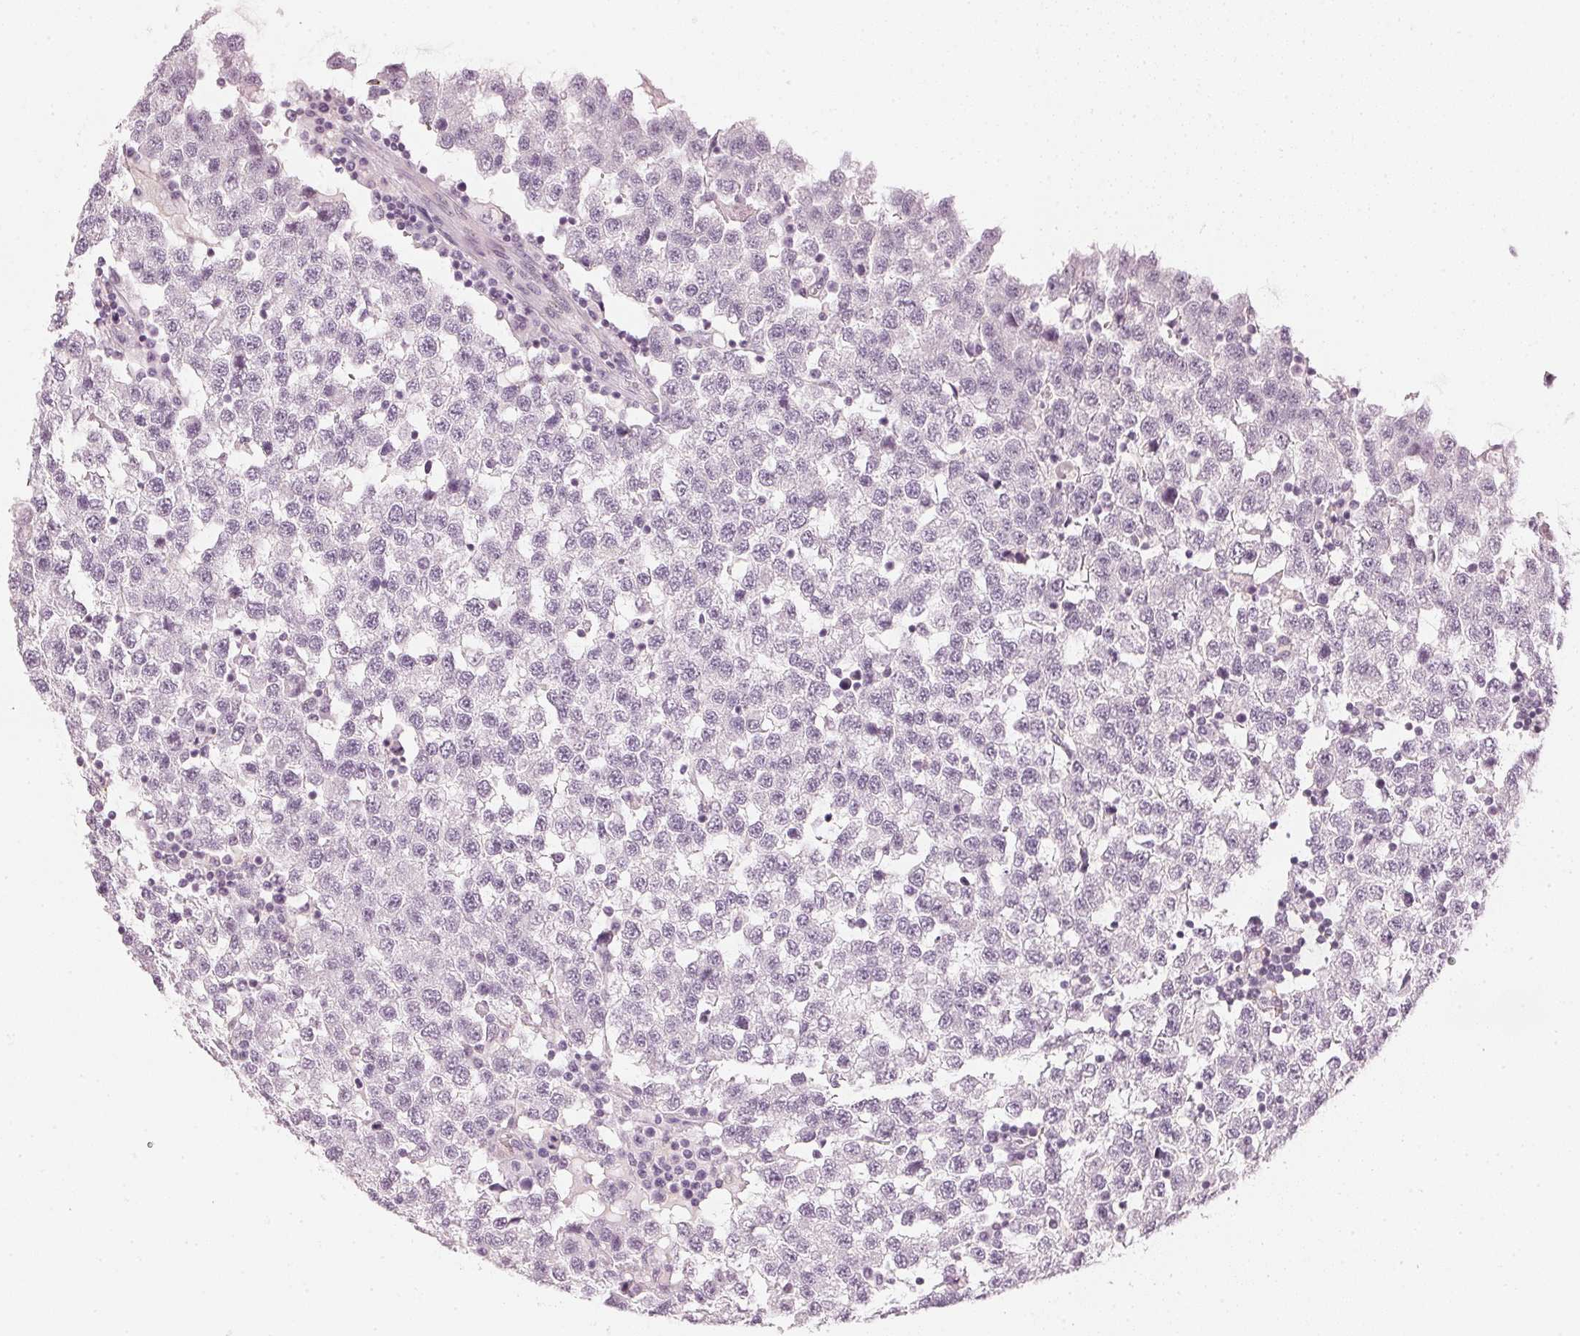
{"staining": {"intensity": "negative", "quantity": "none", "location": "none"}, "tissue": "testis cancer", "cell_type": "Tumor cells", "image_type": "cancer", "snomed": [{"axis": "morphology", "description": "Seminoma, NOS"}, {"axis": "topography", "description": "Testis"}], "caption": "Image shows no significant protein expression in tumor cells of testis cancer (seminoma).", "gene": "APLP1", "patient": {"sex": "male", "age": 34}}